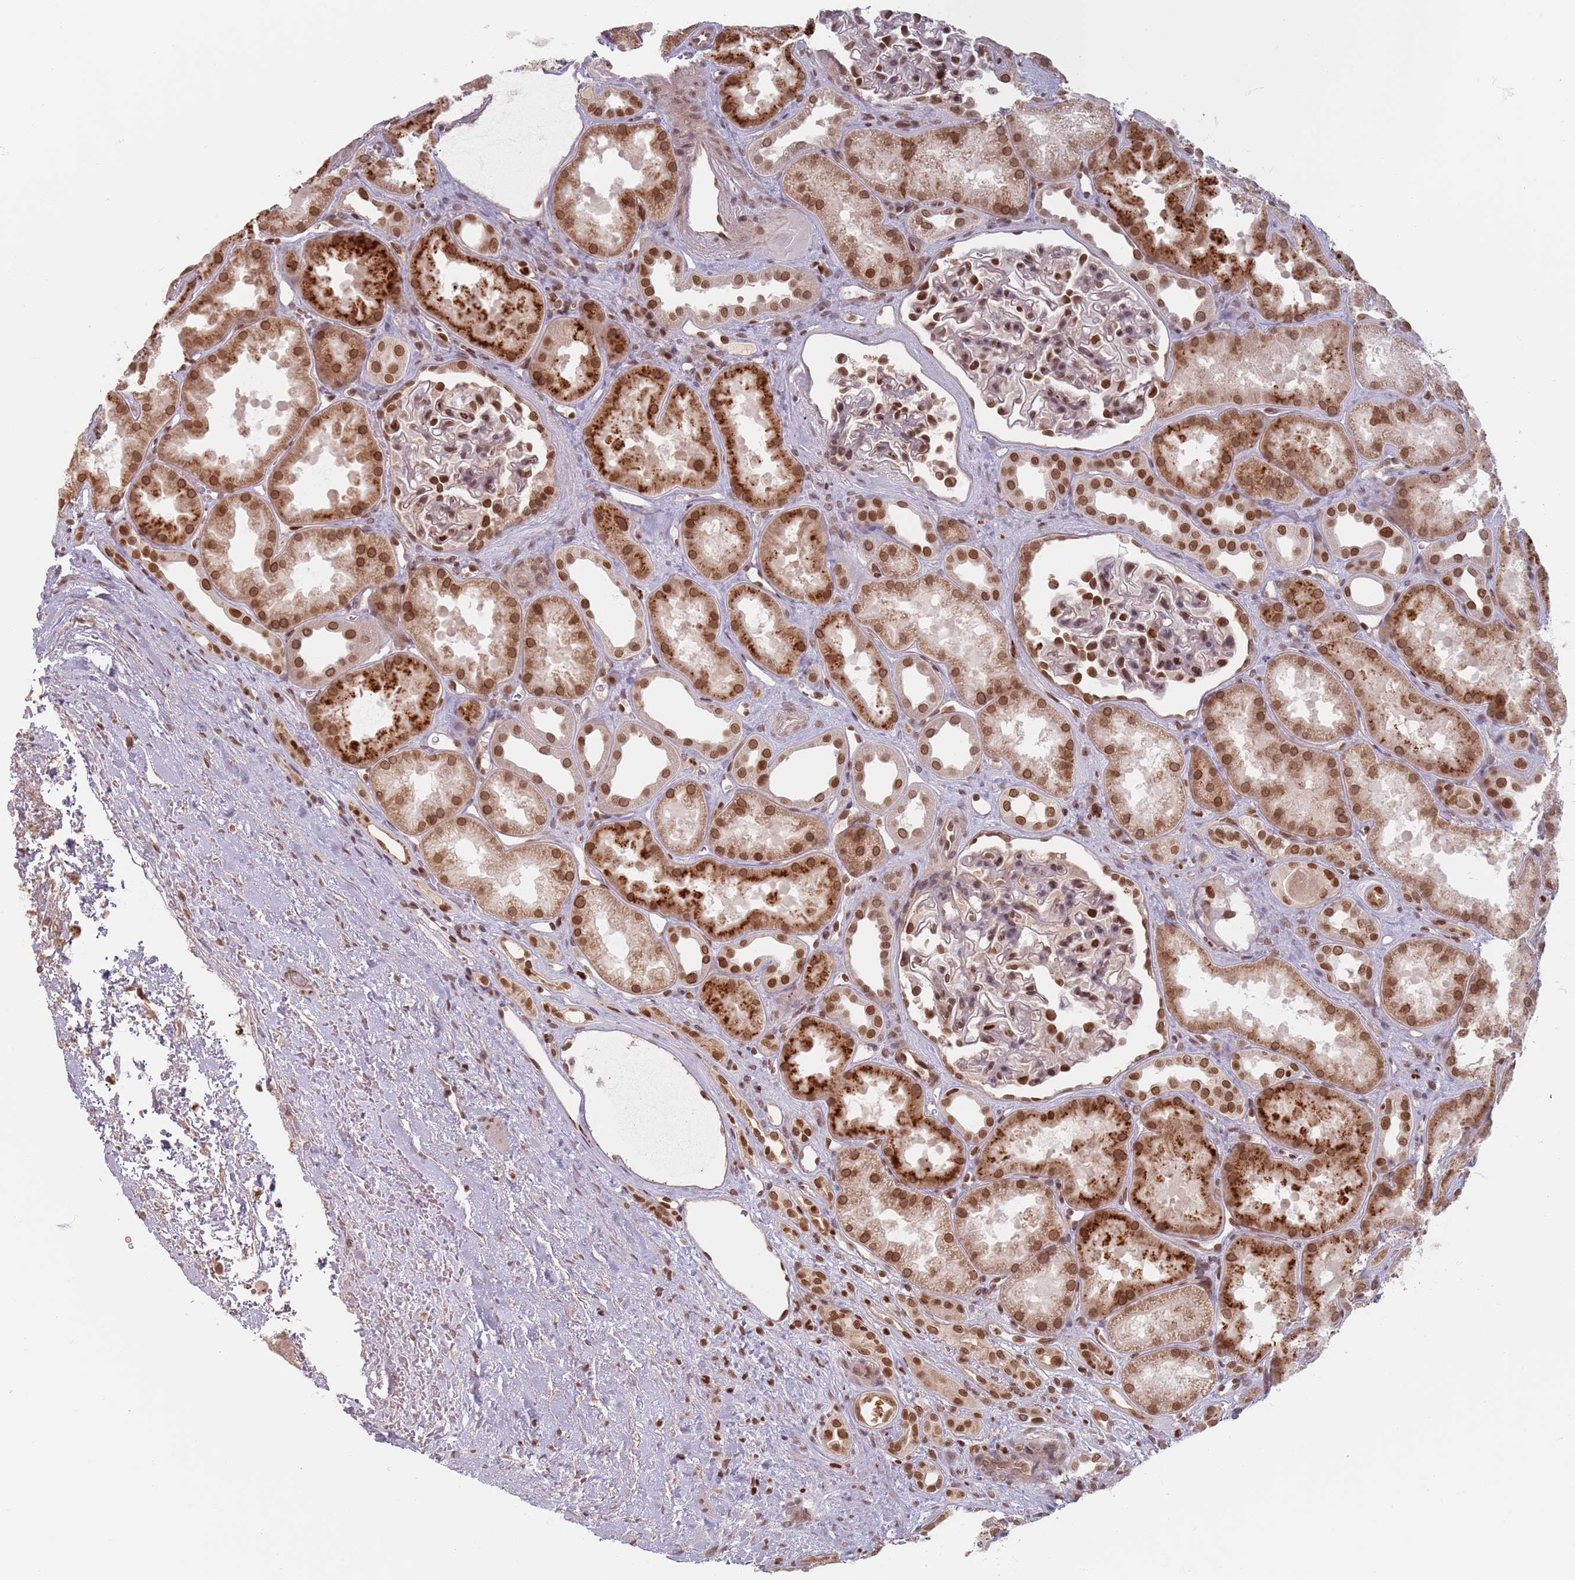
{"staining": {"intensity": "strong", "quantity": "25%-75%", "location": "nuclear"}, "tissue": "kidney", "cell_type": "Cells in glomeruli", "image_type": "normal", "snomed": [{"axis": "morphology", "description": "Normal tissue, NOS"}, {"axis": "topography", "description": "Kidney"}], "caption": "Kidney was stained to show a protein in brown. There is high levels of strong nuclear positivity in approximately 25%-75% of cells in glomeruli. The staining was performed using DAB to visualize the protein expression in brown, while the nuclei were stained in blue with hematoxylin (Magnification: 20x).", "gene": "NUP50", "patient": {"sex": "male", "age": 61}}